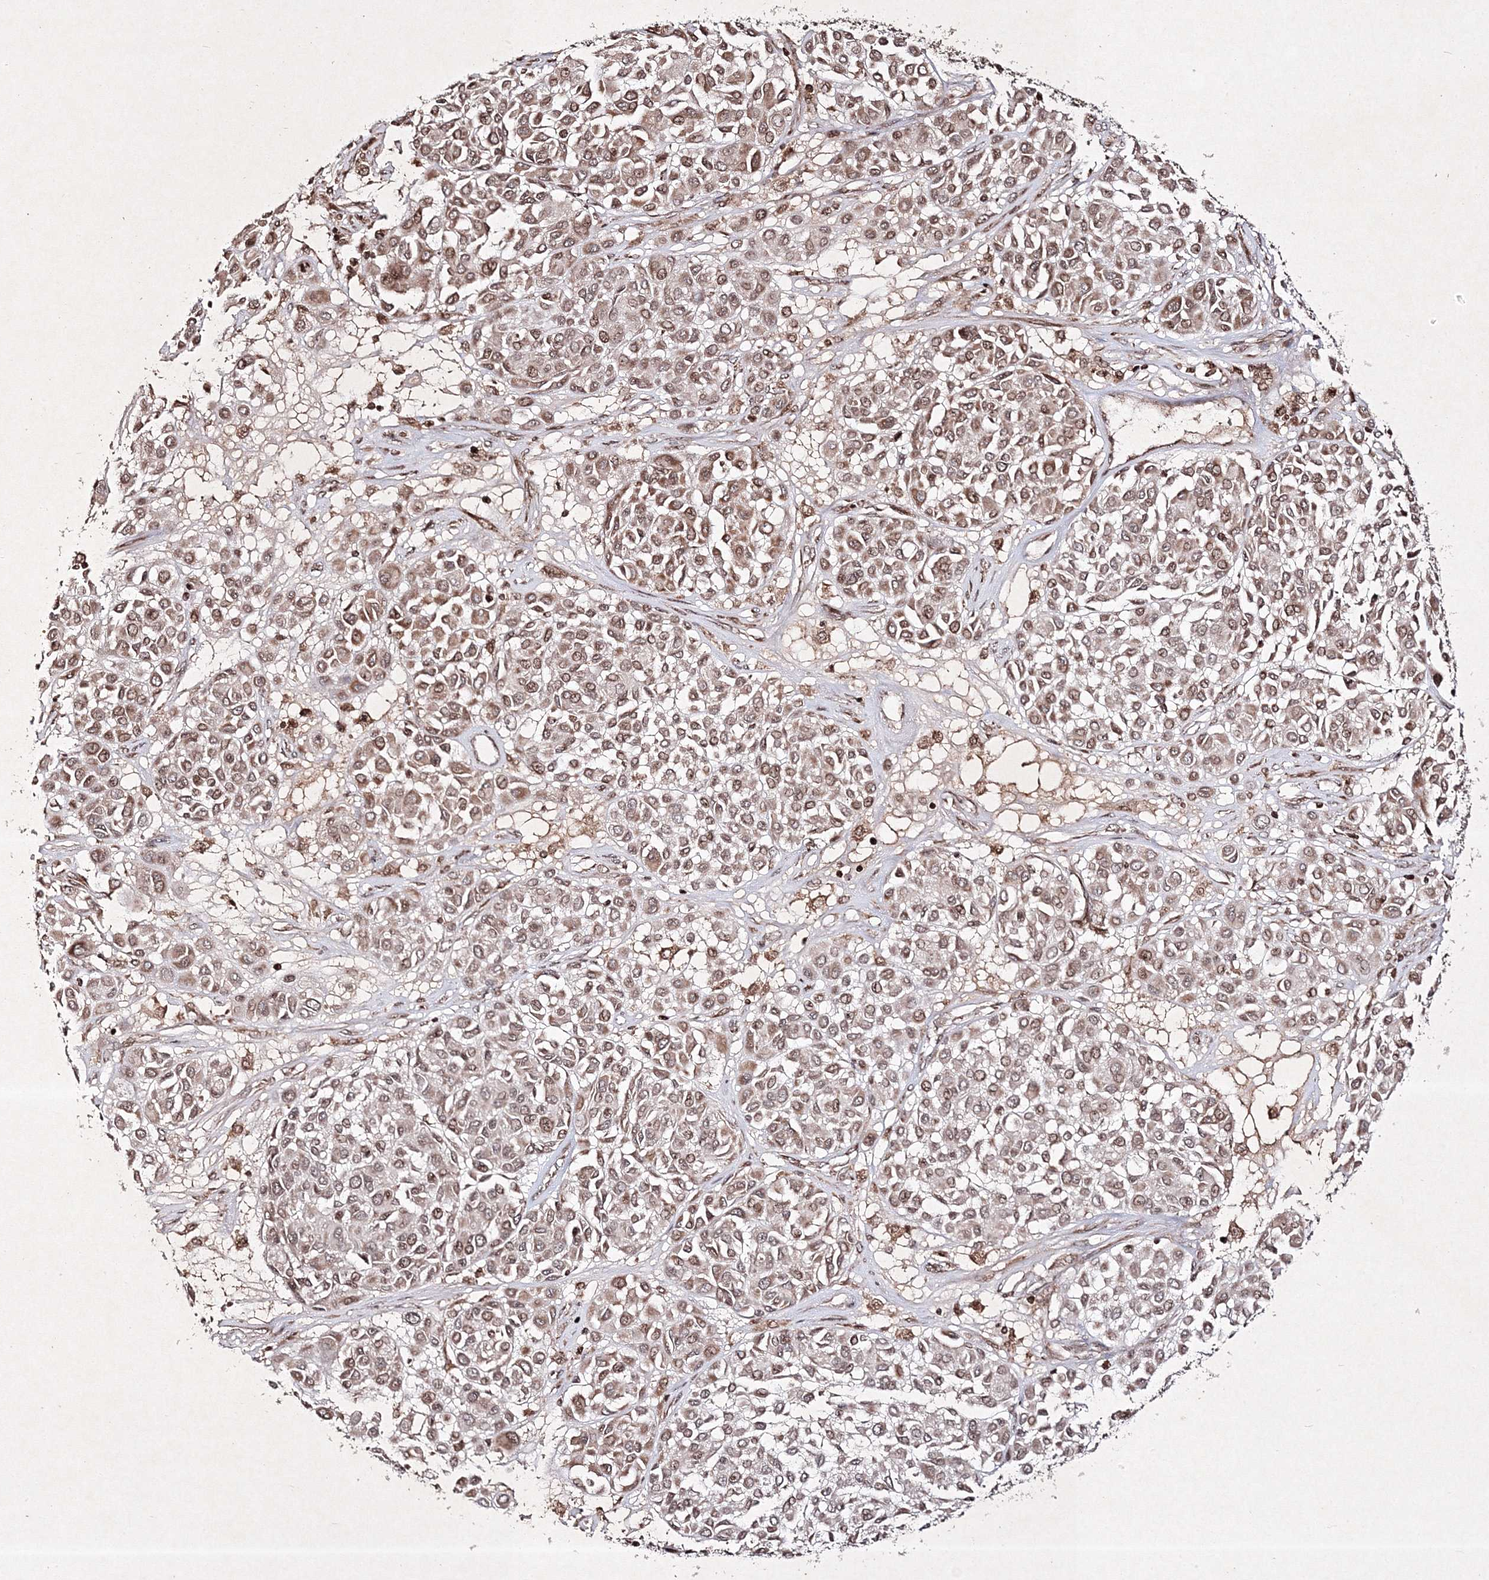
{"staining": {"intensity": "moderate", "quantity": ">75%", "location": "cytoplasmic/membranous,nuclear"}, "tissue": "melanoma", "cell_type": "Tumor cells", "image_type": "cancer", "snomed": [{"axis": "morphology", "description": "Malignant melanoma, Metastatic site"}, {"axis": "topography", "description": "Soft tissue"}], "caption": "High-magnification brightfield microscopy of malignant melanoma (metastatic site) stained with DAB (brown) and counterstained with hematoxylin (blue). tumor cells exhibit moderate cytoplasmic/membranous and nuclear expression is present in approximately>75% of cells.", "gene": "CARM1", "patient": {"sex": "male", "age": 41}}